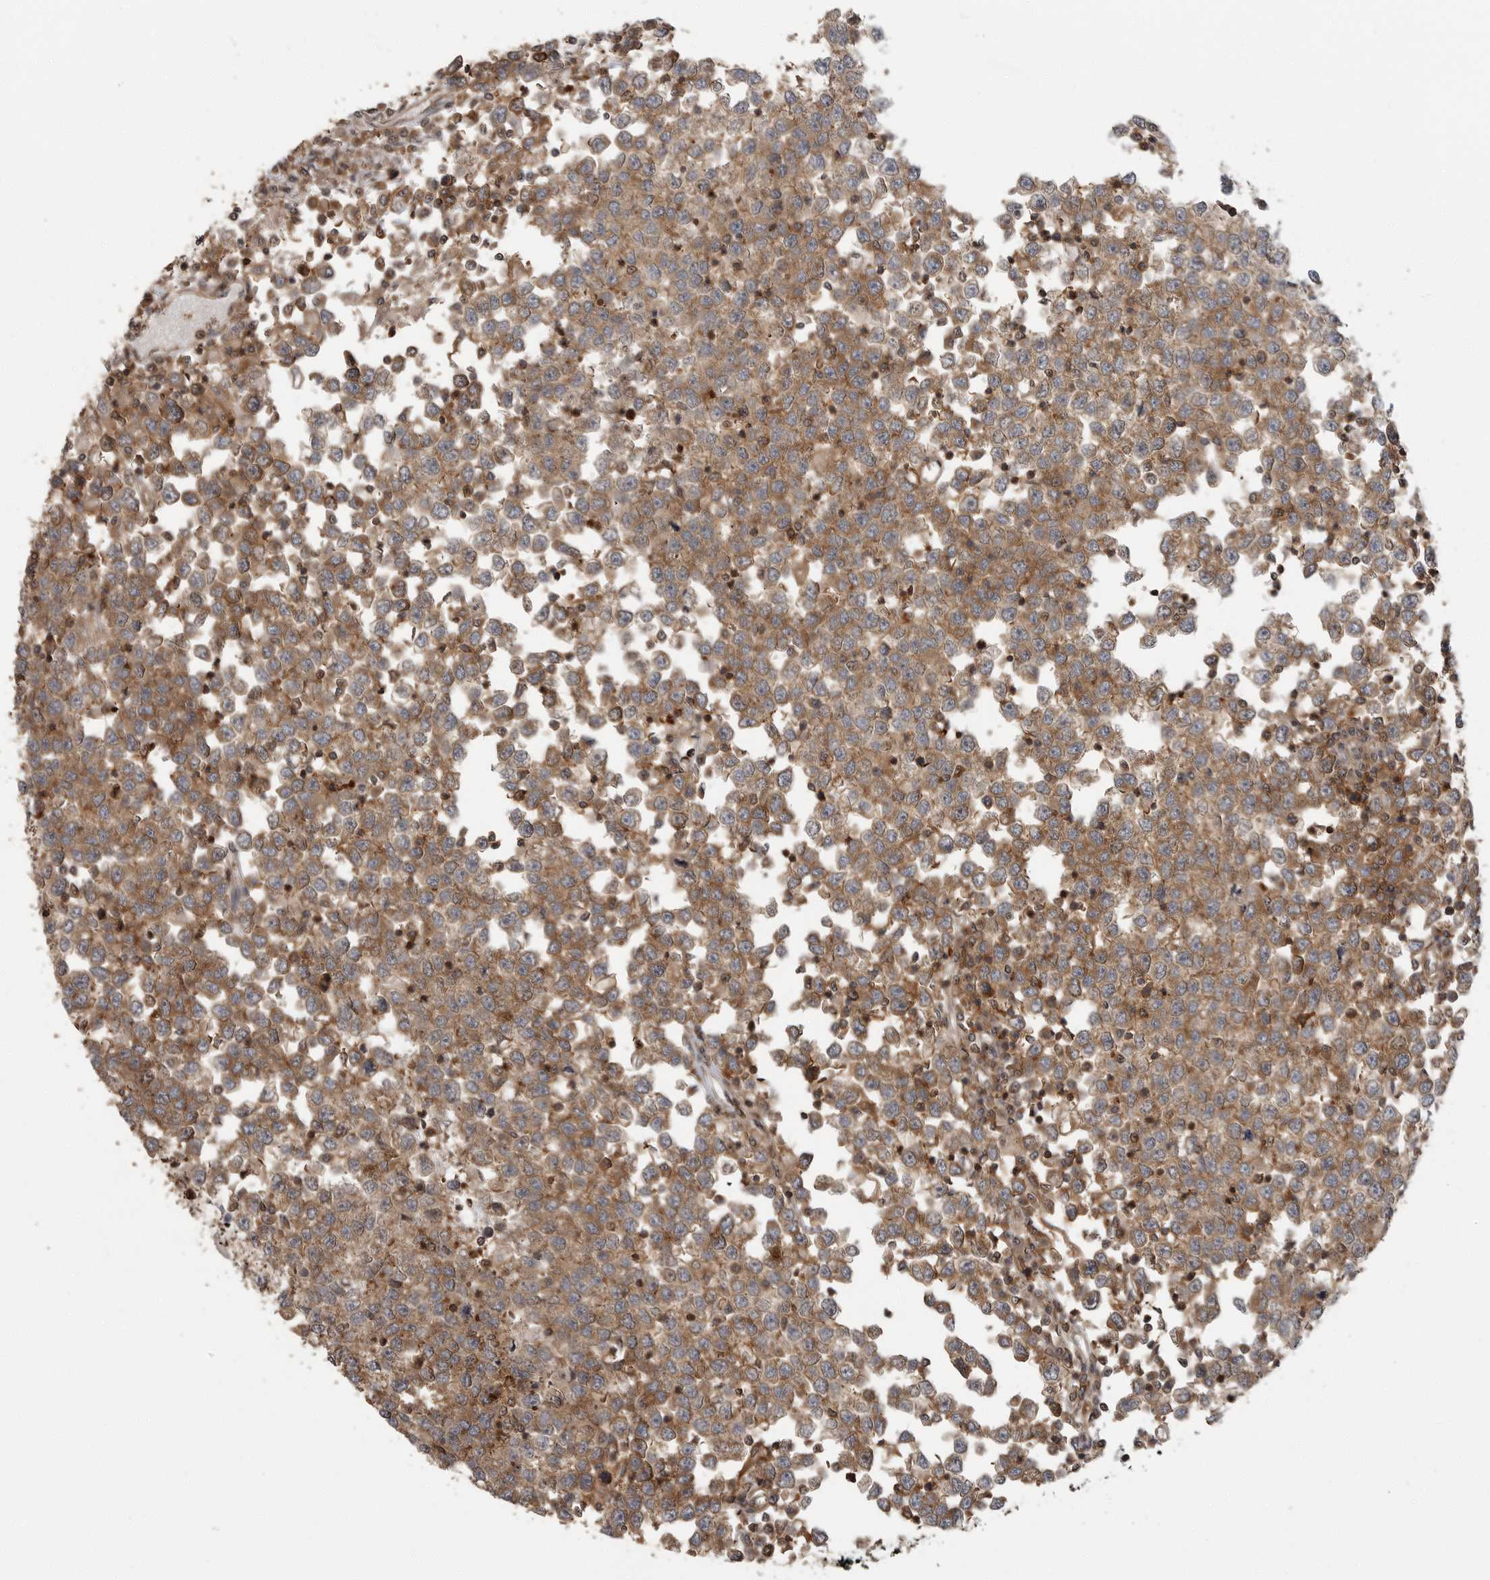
{"staining": {"intensity": "moderate", "quantity": ">75%", "location": "cytoplasmic/membranous"}, "tissue": "testis cancer", "cell_type": "Tumor cells", "image_type": "cancer", "snomed": [{"axis": "morphology", "description": "Seminoma, NOS"}, {"axis": "topography", "description": "Testis"}], "caption": "Immunohistochemistry (IHC) photomicrograph of neoplastic tissue: testis cancer stained using immunohistochemistry shows medium levels of moderate protein expression localized specifically in the cytoplasmic/membranous of tumor cells, appearing as a cytoplasmic/membranous brown color.", "gene": "ERN1", "patient": {"sex": "male", "age": 65}}